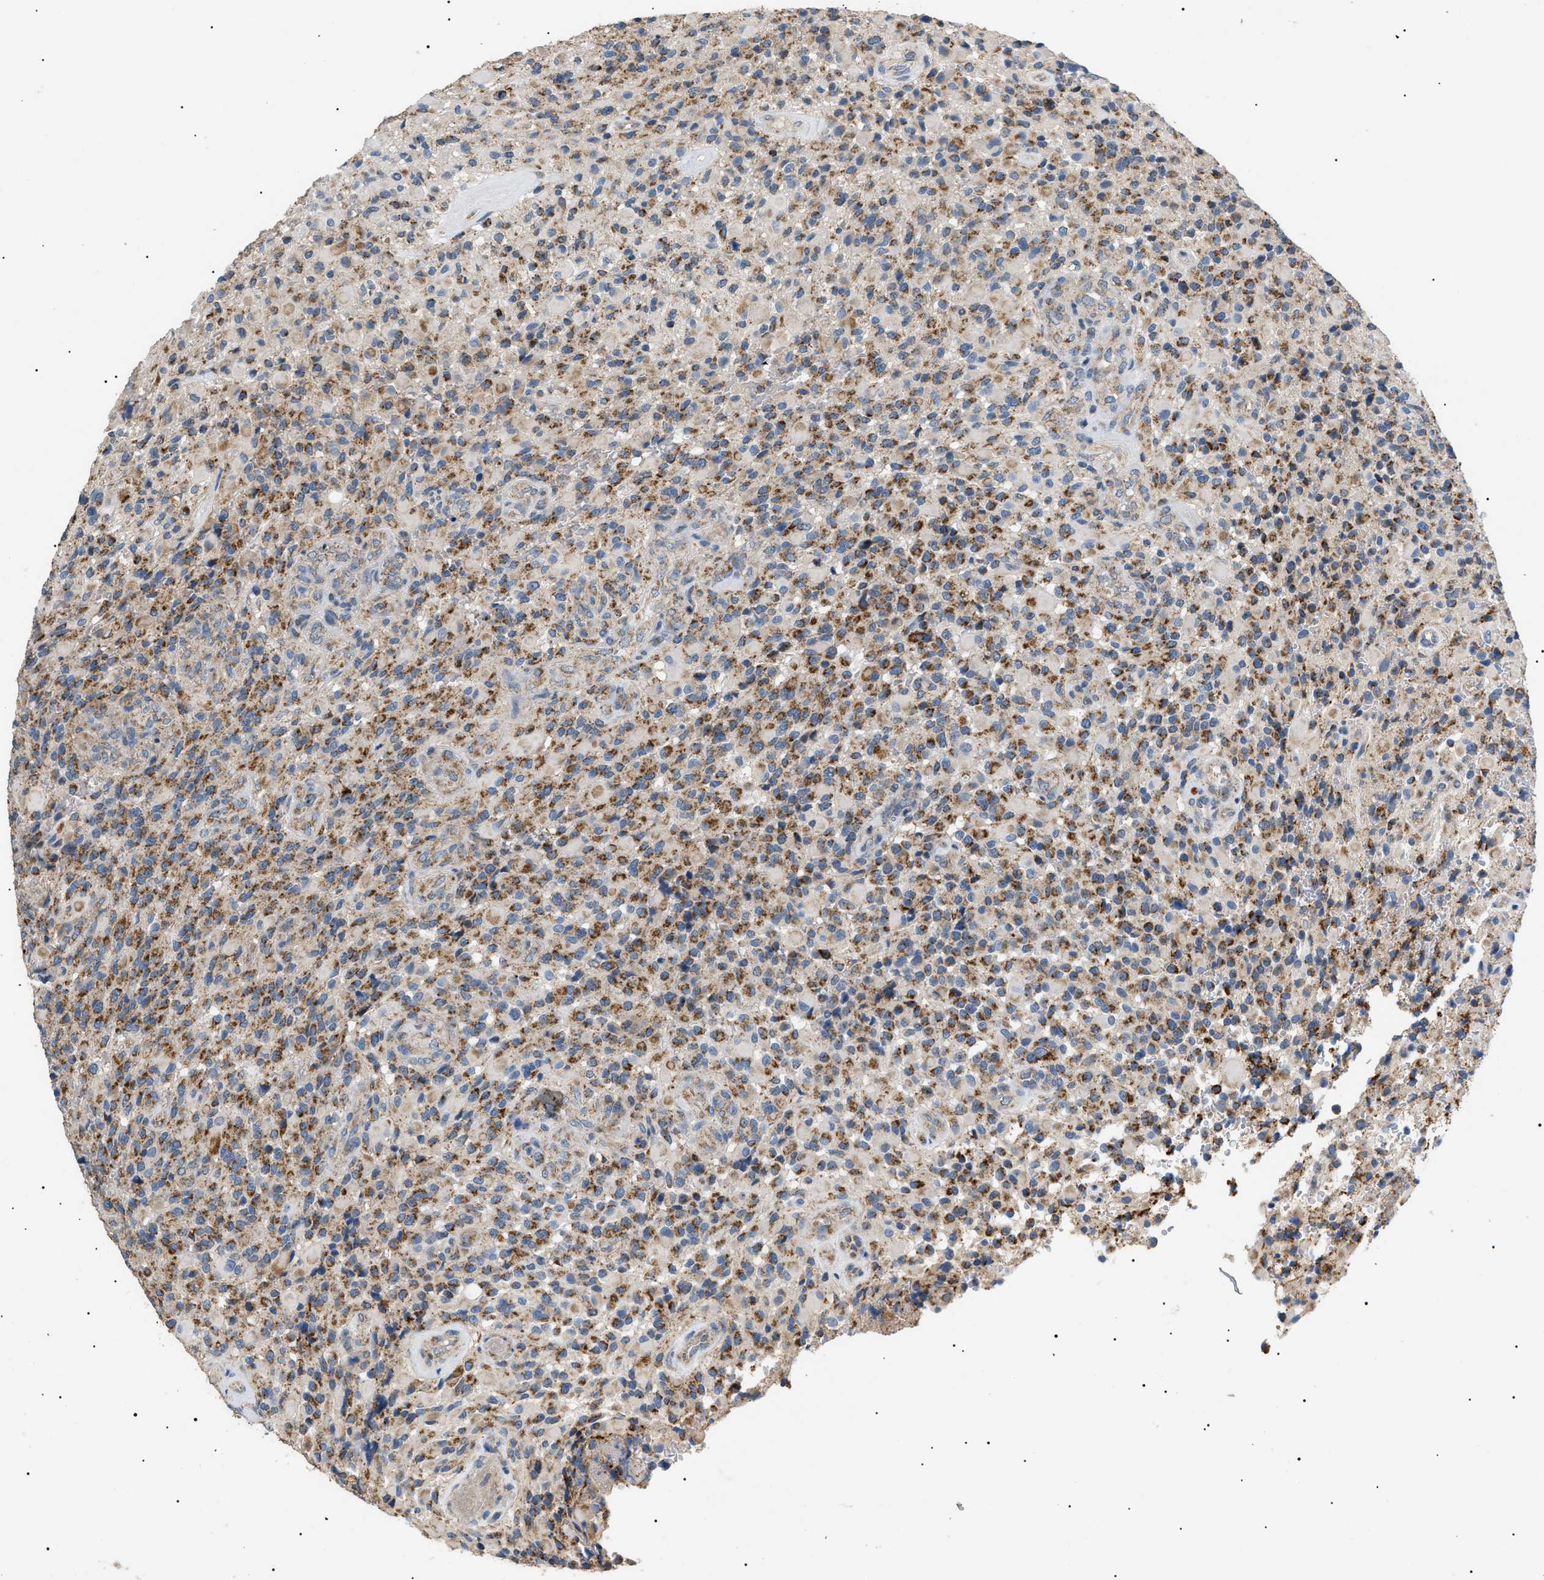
{"staining": {"intensity": "strong", "quantity": "25%-75%", "location": "cytoplasmic/membranous"}, "tissue": "glioma", "cell_type": "Tumor cells", "image_type": "cancer", "snomed": [{"axis": "morphology", "description": "Glioma, malignant, High grade"}, {"axis": "topography", "description": "Brain"}], "caption": "This is an image of immunohistochemistry (IHC) staining of malignant high-grade glioma, which shows strong expression in the cytoplasmic/membranous of tumor cells.", "gene": "TOMM6", "patient": {"sex": "male", "age": 71}}